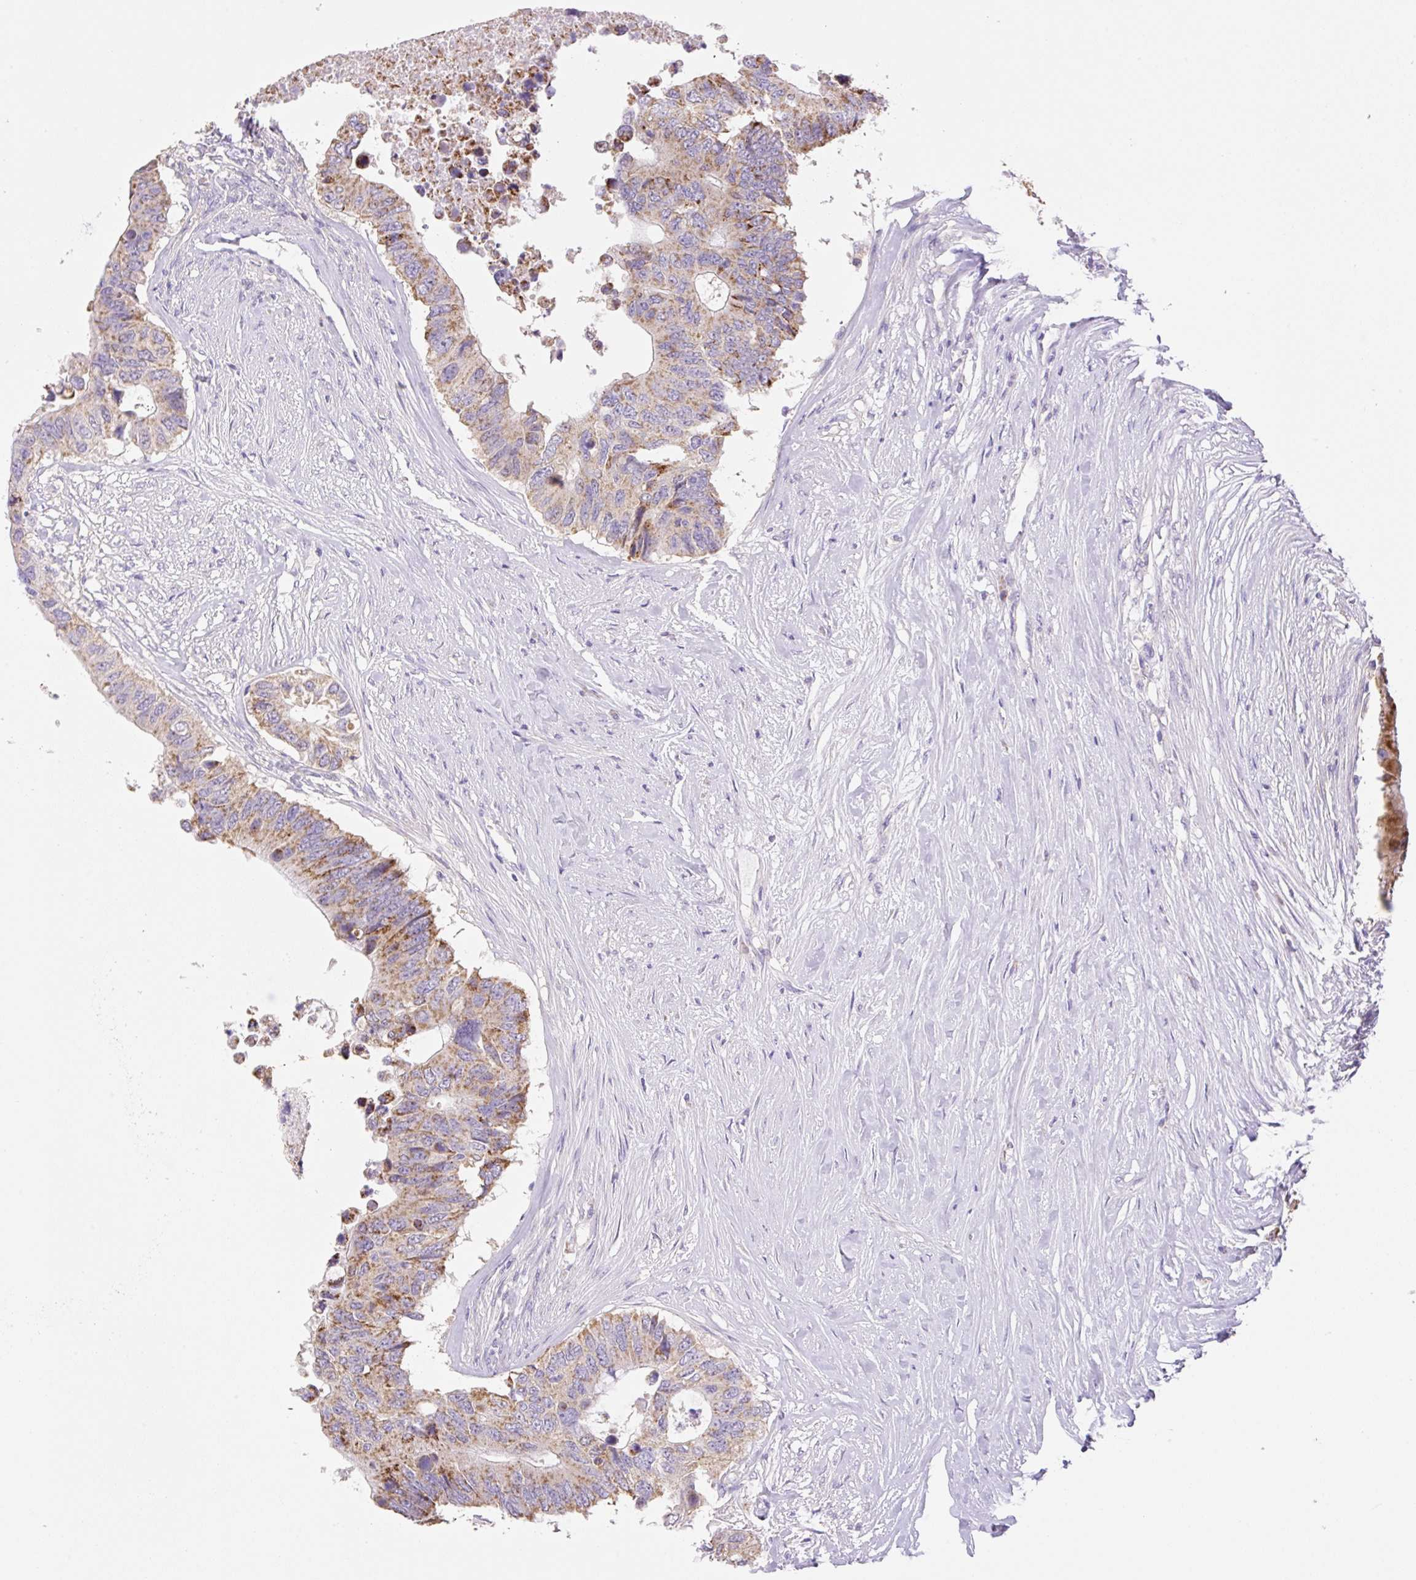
{"staining": {"intensity": "moderate", "quantity": ">75%", "location": "cytoplasmic/membranous"}, "tissue": "colorectal cancer", "cell_type": "Tumor cells", "image_type": "cancer", "snomed": [{"axis": "morphology", "description": "Adenocarcinoma, NOS"}, {"axis": "topography", "description": "Colon"}], "caption": "Protein staining of adenocarcinoma (colorectal) tissue demonstrates moderate cytoplasmic/membranous staining in about >75% of tumor cells.", "gene": "COPZ2", "patient": {"sex": "male", "age": 71}}